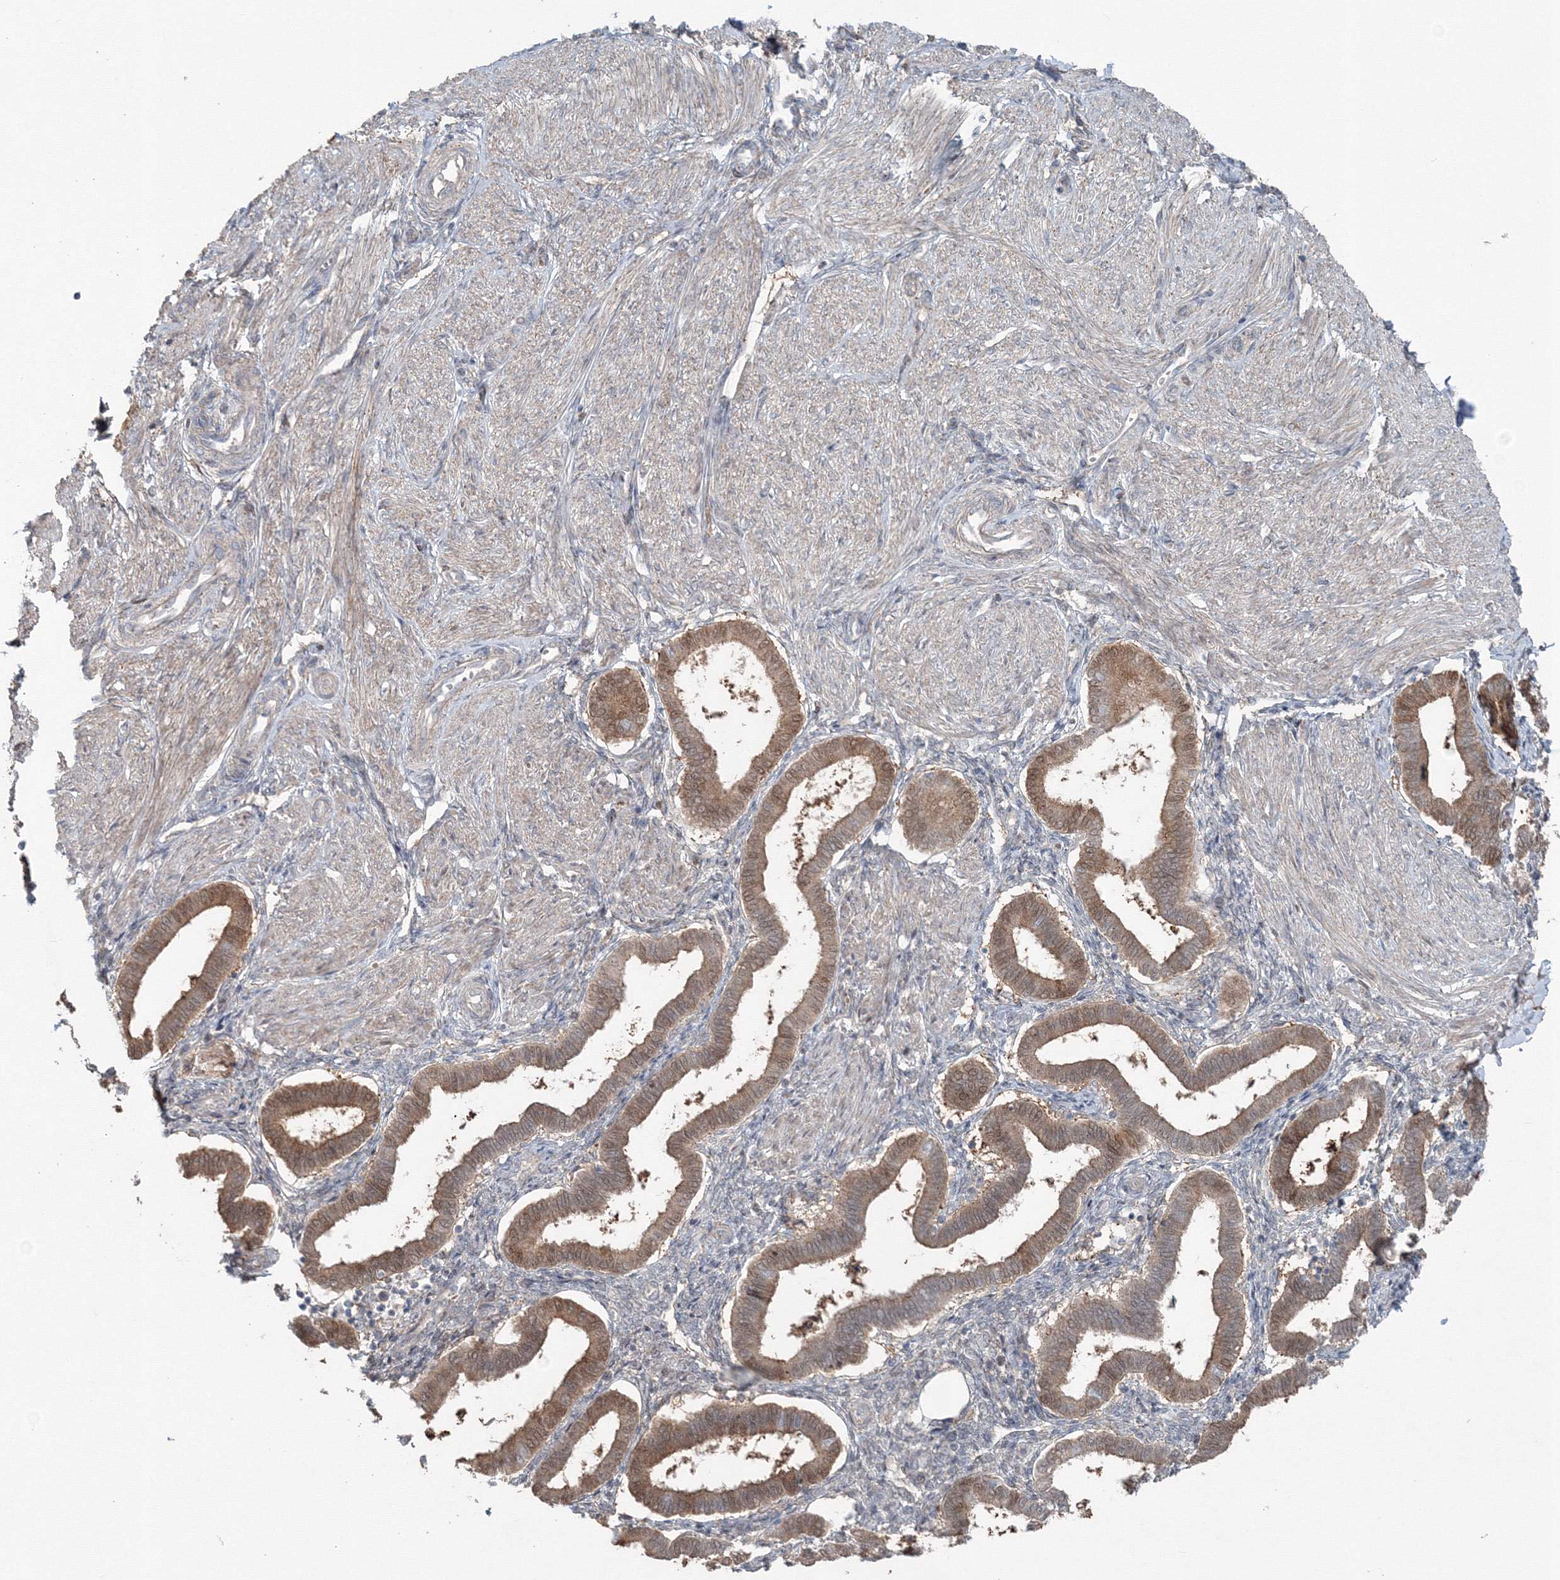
{"staining": {"intensity": "weak", "quantity": "25%-75%", "location": "cytoplasmic/membranous"}, "tissue": "endometrium", "cell_type": "Cells in endometrial stroma", "image_type": "normal", "snomed": [{"axis": "morphology", "description": "Normal tissue, NOS"}, {"axis": "topography", "description": "Endometrium"}], "caption": "Brown immunohistochemical staining in normal human endometrium reveals weak cytoplasmic/membranous positivity in approximately 25%-75% of cells in endometrial stroma.", "gene": "MKRN2", "patient": {"sex": "female", "age": 24}}